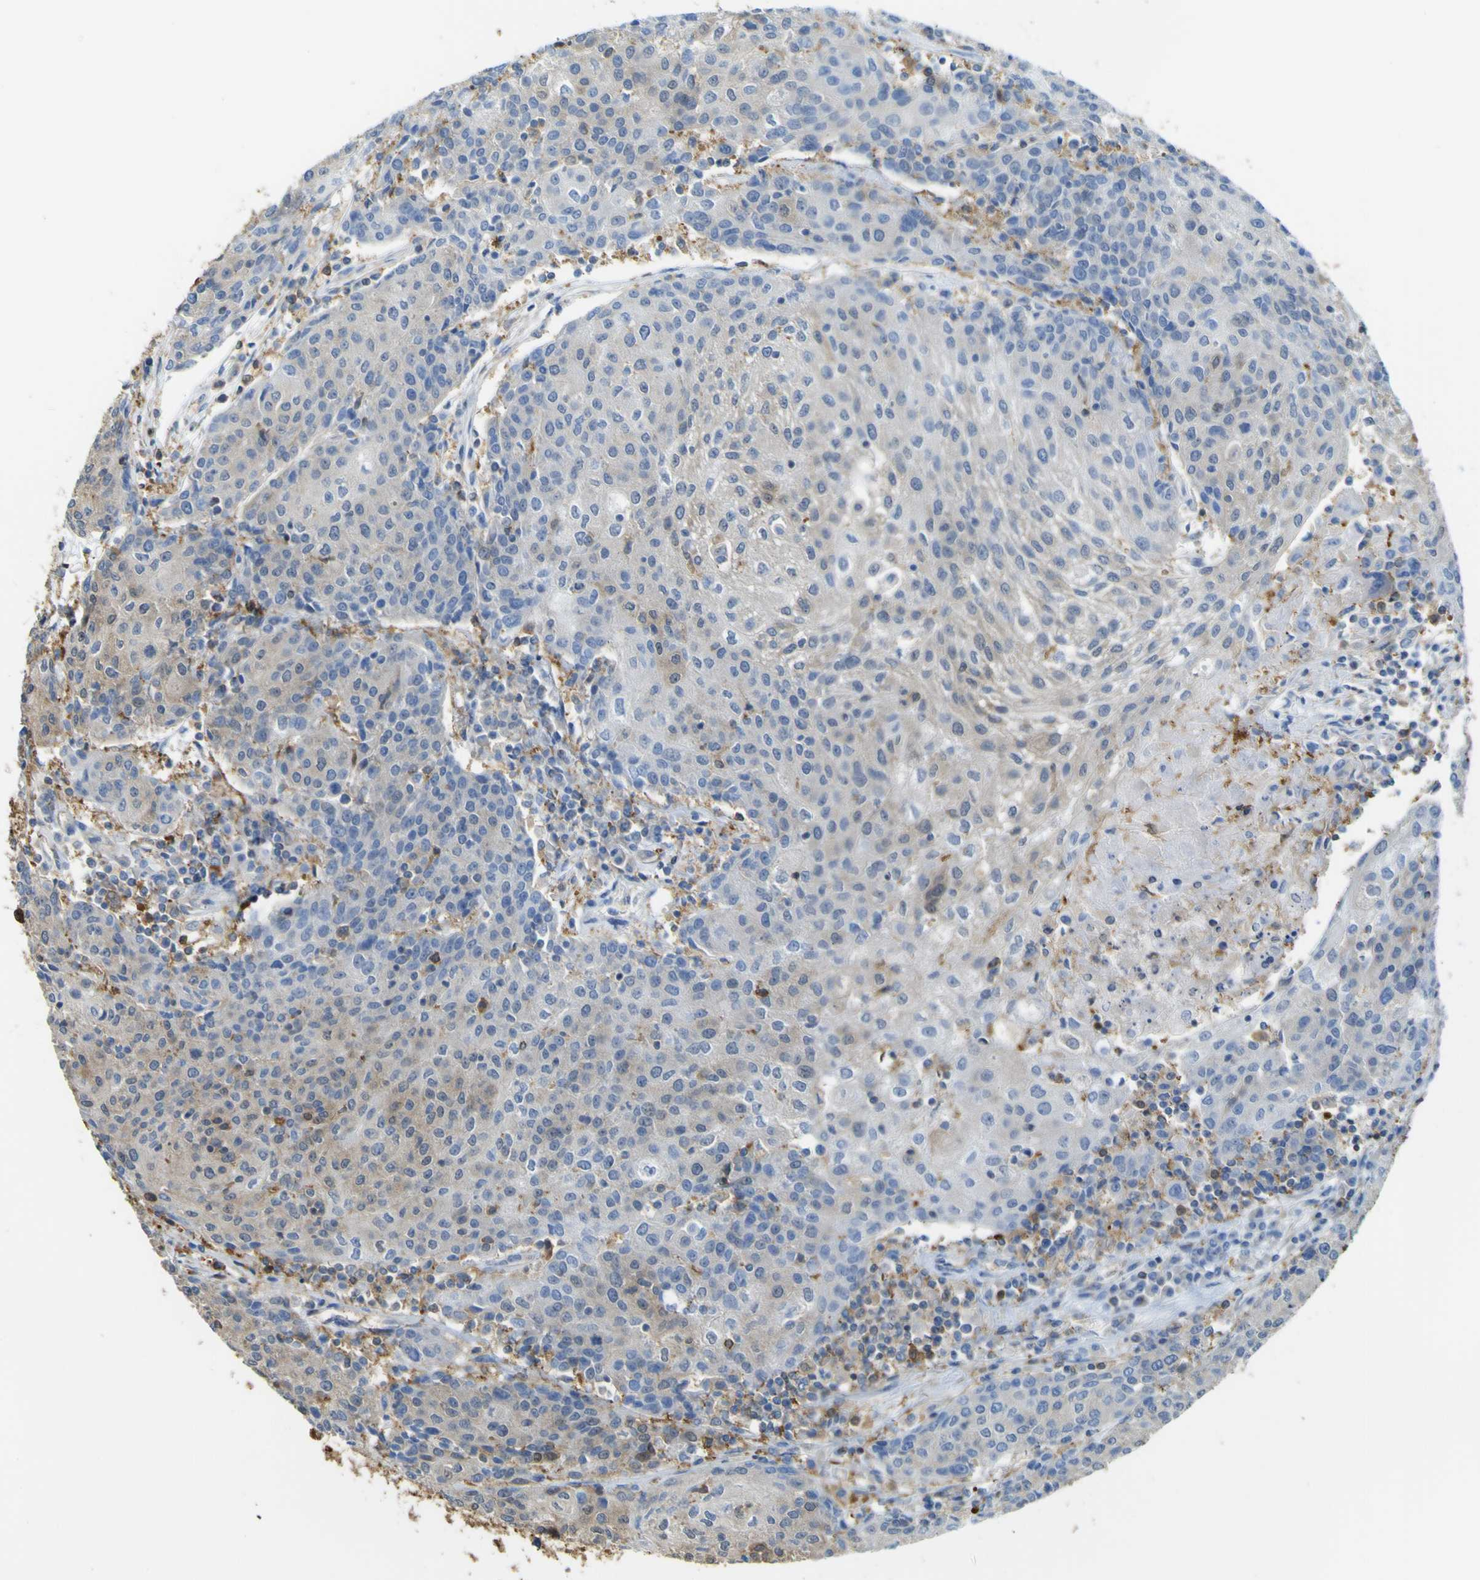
{"staining": {"intensity": "moderate", "quantity": "25%-75%", "location": "cytoplasmic/membranous"}, "tissue": "urothelial cancer", "cell_type": "Tumor cells", "image_type": "cancer", "snomed": [{"axis": "morphology", "description": "Urothelial carcinoma, High grade"}, {"axis": "topography", "description": "Urinary bladder"}], "caption": "IHC histopathology image of urothelial cancer stained for a protein (brown), which shows medium levels of moderate cytoplasmic/membranous expression in about 25%-75% of tumor cells.", "gene": "ABHD3", "patient": {"sex": "female", "age": 85}}